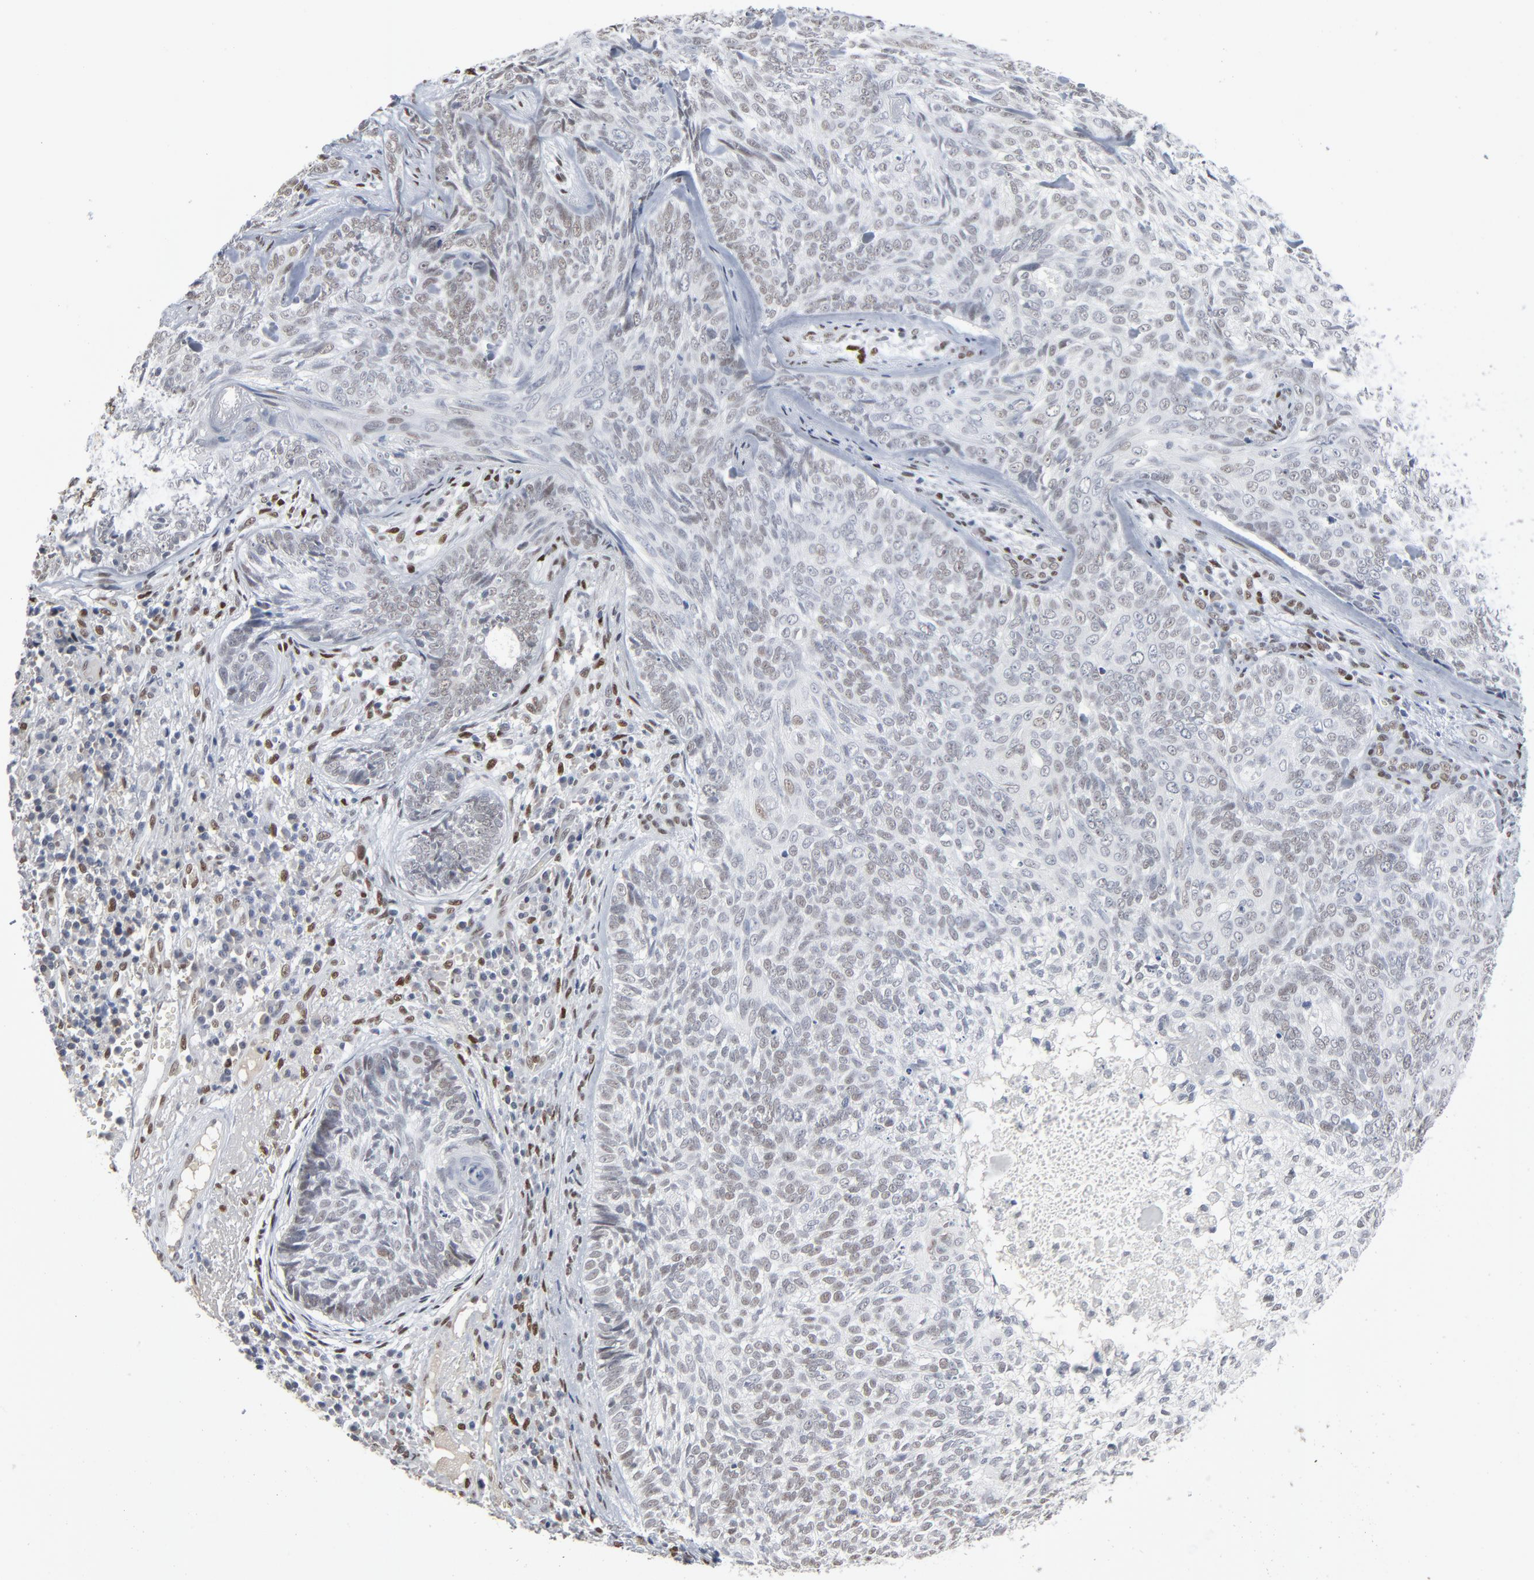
{"staining": {"intensity": "negative", "quantity": "none", "location": "none"}, "tissue": "skin cancer", "cell_type": "Tumor cells", "image_type": "cancer", "snomed": [{"axis": "morphology", "description": "Basal cell carcinoma"}, {"axis": "topography", "description": "Skin"}], "caption": "Tumor cells are negative for protein expression in human skin basal cell carcinoma.", "gene": "ATF7", "patient": {"sex": "male", "age": 72}}